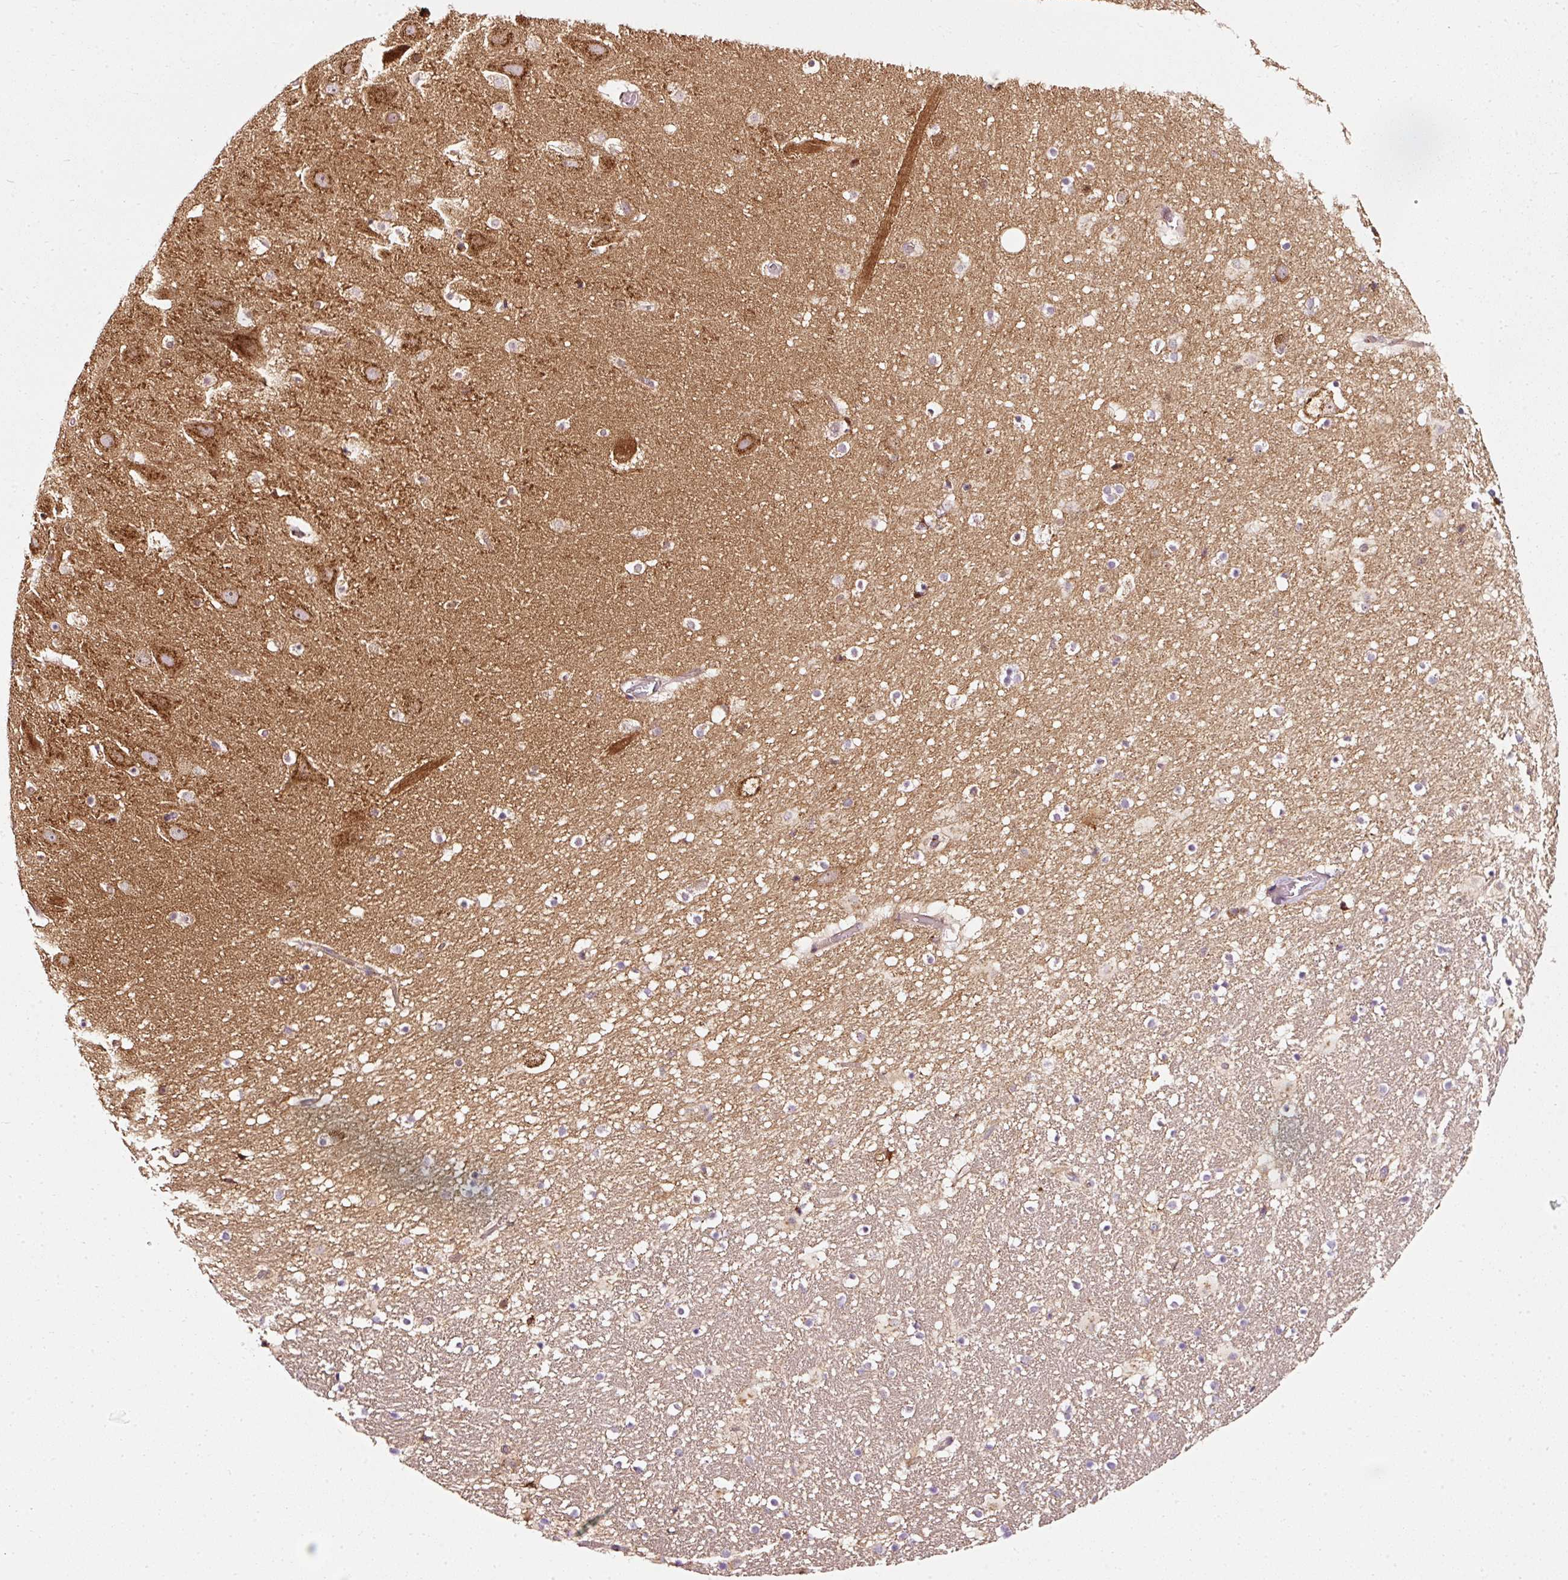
{"staining": {"intensity": "negative", "quantity": "none", "location": "none"}, "tissue": "hippocampus", "cell_type": "Glial cells", "image_type": "normal", "snomed": [{"axis": "morphology", "description": "Normal tissue, NOS"}, {"axis": "topography", "description": "Hippocampus"}], "caption": "Protein analysis of unremarkable hippocampus demonstrates no significant expression in glial cells.", "gene": "NAPA", "patient": {"sex": "male", "age": 37}}